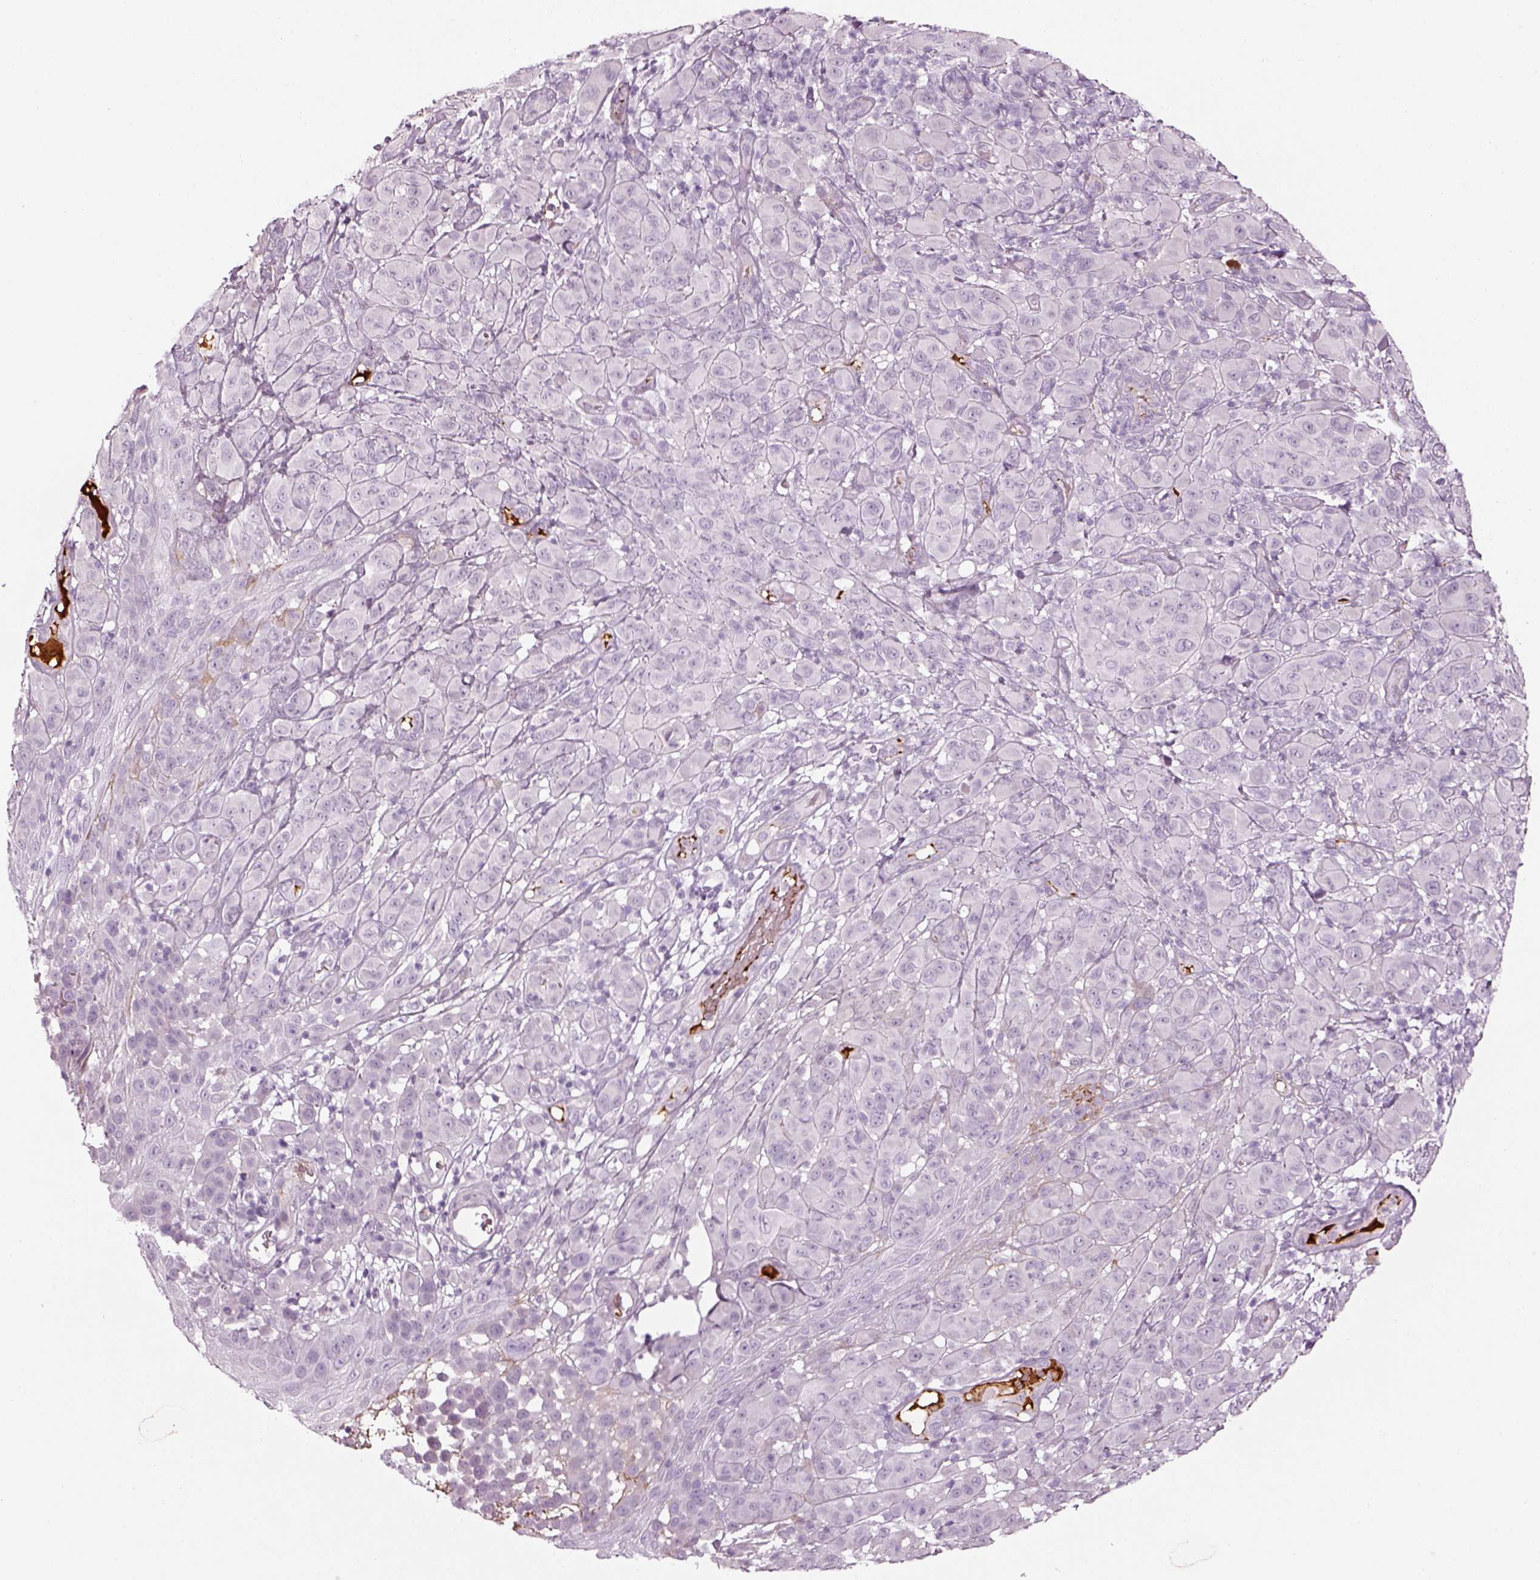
{"staining": {"intensity": "negative", "quantity": "none", "location": "none"}, "tissue": "melanoma", "cell_type": "Tumor cells", "image_type": "cancer", "snomed": [{"axis": "morphology", "description": "Malignant melanoma, NOS"}, {"axis": "topography", "description": "Skin"}], "caption": "Histopathology image shows no significant protein staining in tumor cells of melanoma.", "gene": "PABPC1L2B", "patient": {"sex": "female", "age": 87}}